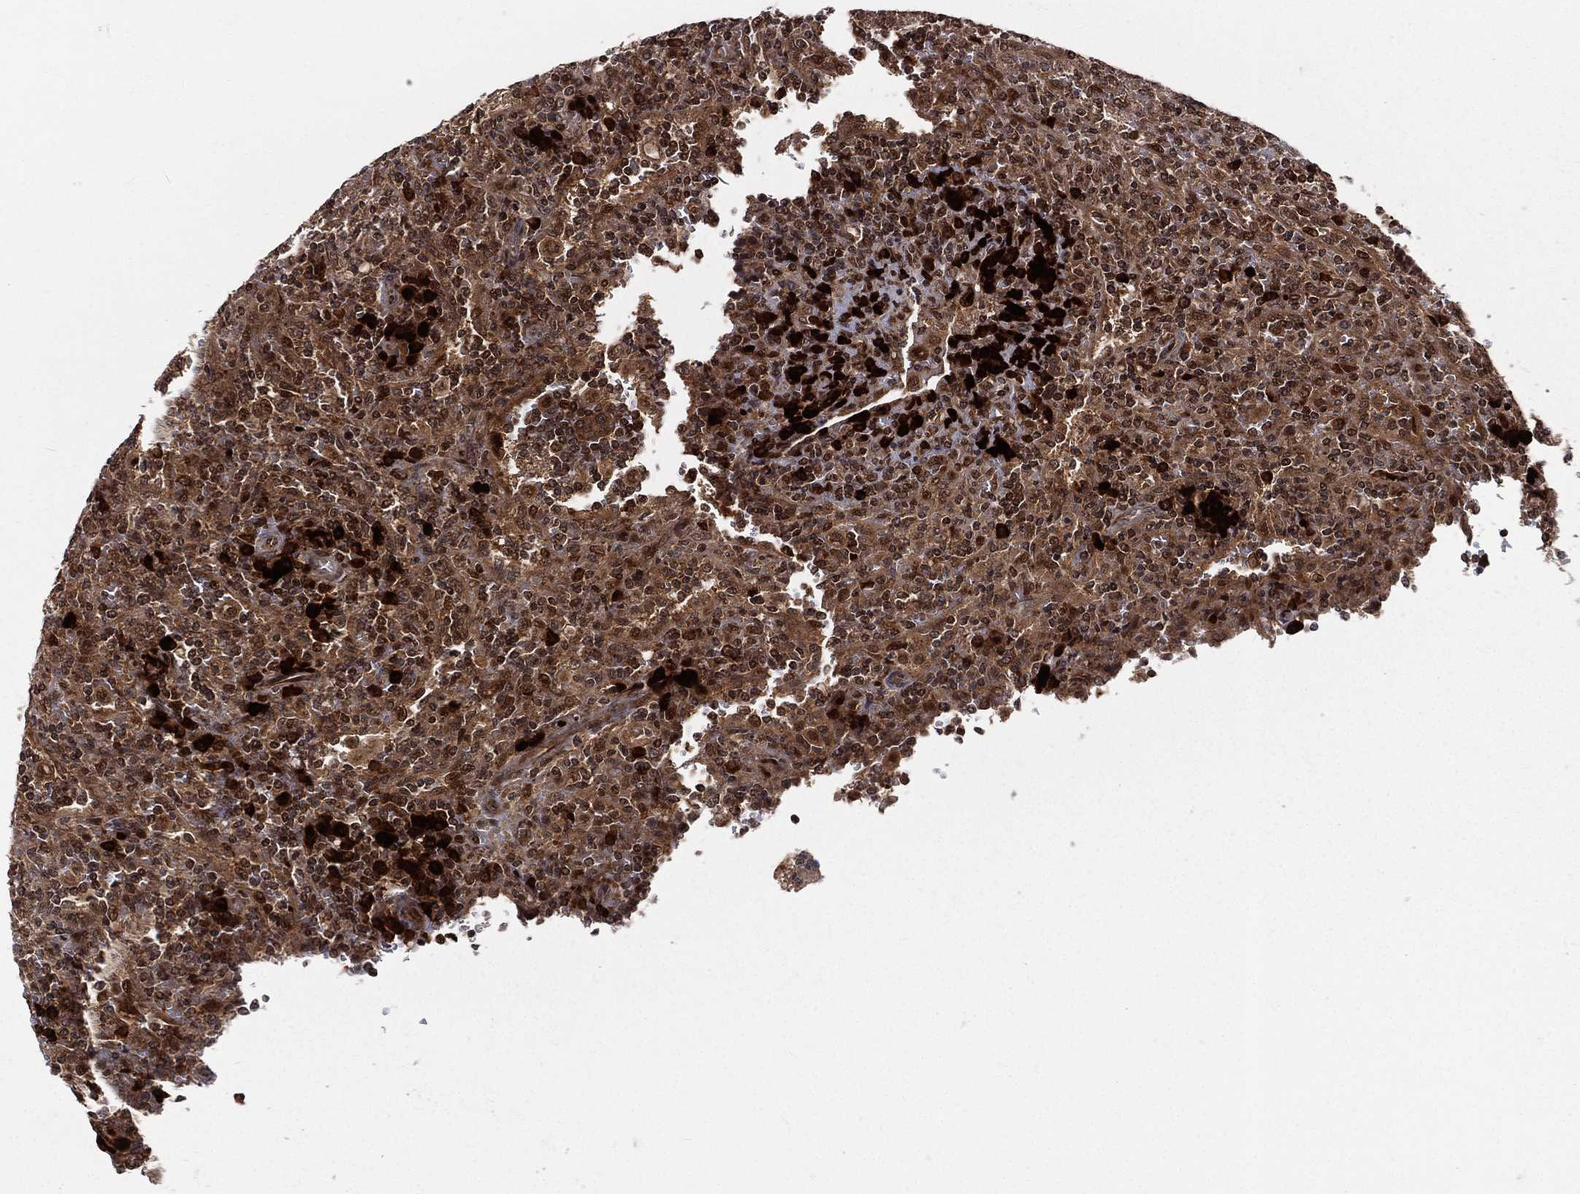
{"staining": {"intensity": "strong", "quantity": ">75%", "location": "cytoplasmic/membranous,nuclear"}, "tissue": "lymphoma", "cell_type": "Tumor cells", "image_type": "cancer", "snomed": [{"axis": "morphology", "description": "Malignant lymphoma, non-Hodgkin's type, Low grade"}, {"axis": "topography", "description": "Spleen"}], "caption": "Lymphoma was stained to show a protein in brown. There is high levels of strong cytoplasmic/membranous and nuclear staining in about >75% of tumor cells. (DAB IHC with brightfield microscopy, high magnification).", "gene": "MDM2", "patient": {"sex": "male", "age": 62}}